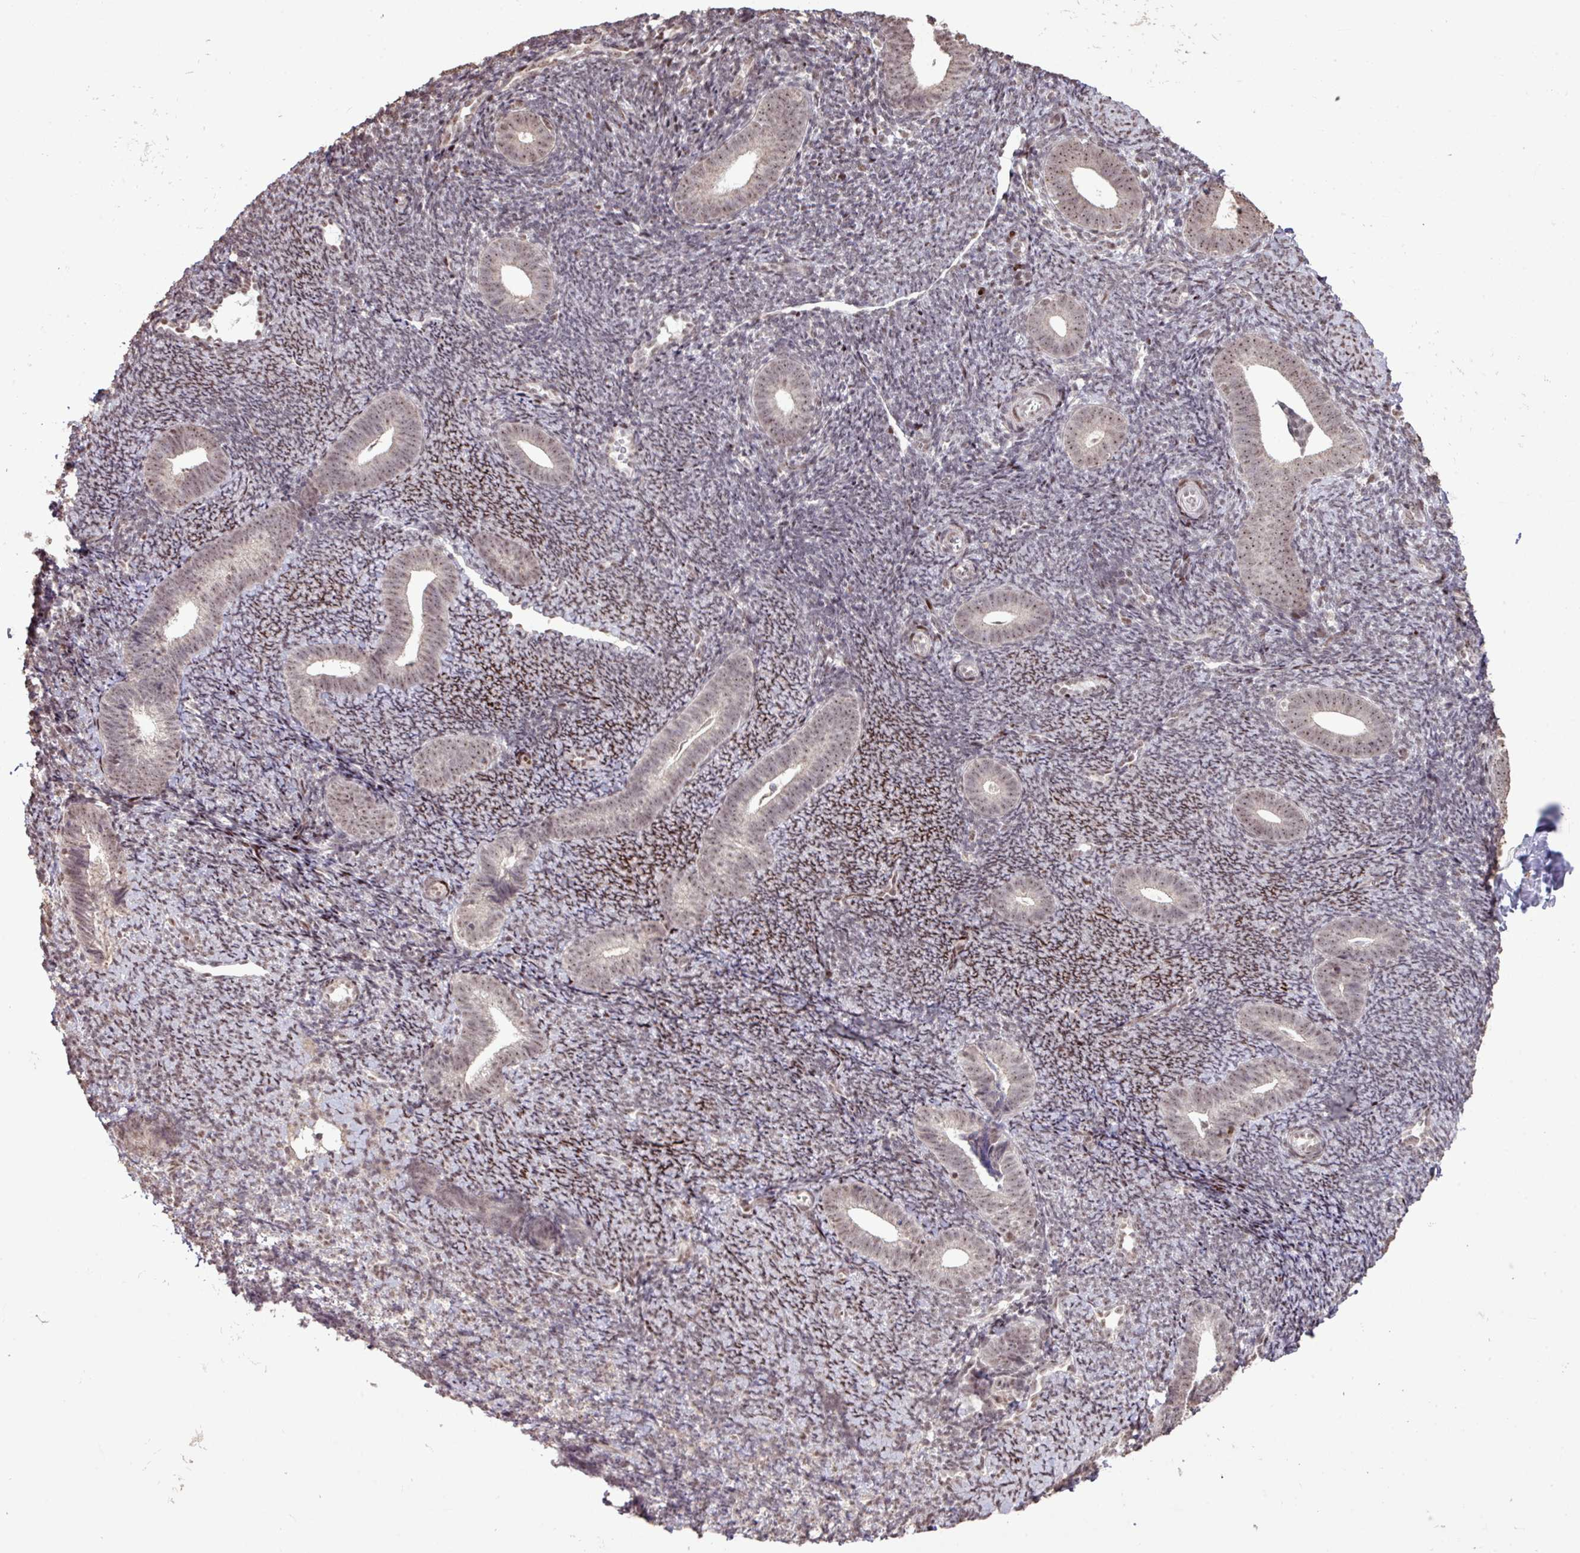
{"staining": {"intensity": "moderate", "quantity": "25%-75%", "location": "nuclear"}, "tissue": "endometrium", "cell_type": "Cells in endometrial stroma", "image_type": "normal", "snomed": [{"axis": "morphology", "description": "Normal tissue, NOS"}, {"axis": "topography", "description": "Endometrium"}], "caption": "Endometrium stained for a protein exhibits moderate nuclear positivity in cells in endometrial stroma.", "gene": "ZNF709", "patient": {"sex": "female", "age": 39}}